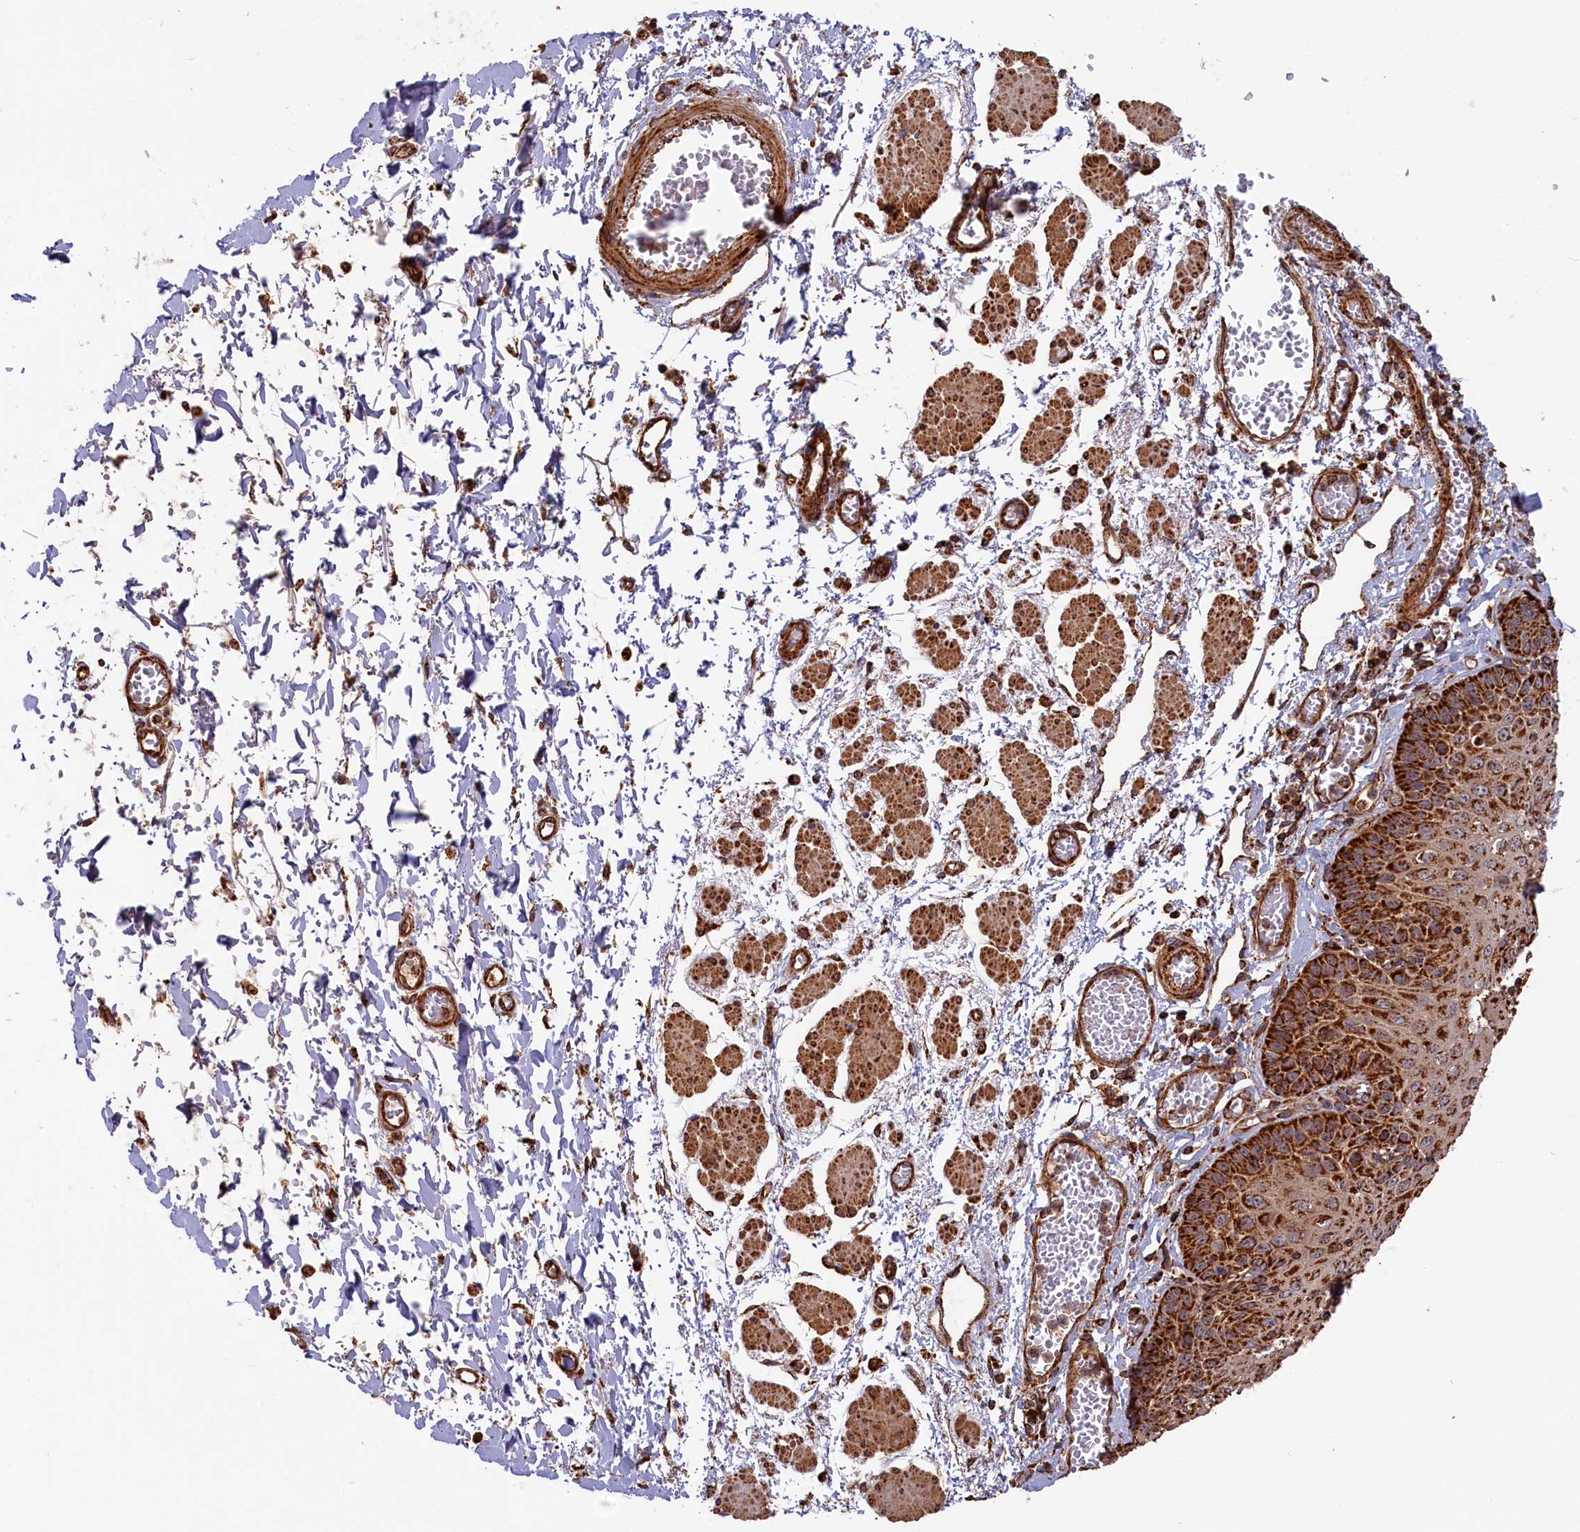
{"staining": {"intensity": "strong", "quantity": ">75%", "location": "cytoplasmic/membranous"}, "tissue": "esophagus", "cell_type": "Squamous epithelial cells", "image_type": "normal", "snomed": [{"axis": "morphology", "description": "Normal tissue, NOS"}, {"axis": "topography", "description": "Esophagus"}], "caption": "This histopathology image displays immunohistochemistry (IHC) staining of benign human esophagus, with high strong cytoplasmic/membranous positivity in about >75% of squamous epithelial cells.", "gene": "MACROD1", "patient": {"sex": "male", "age": 81}}